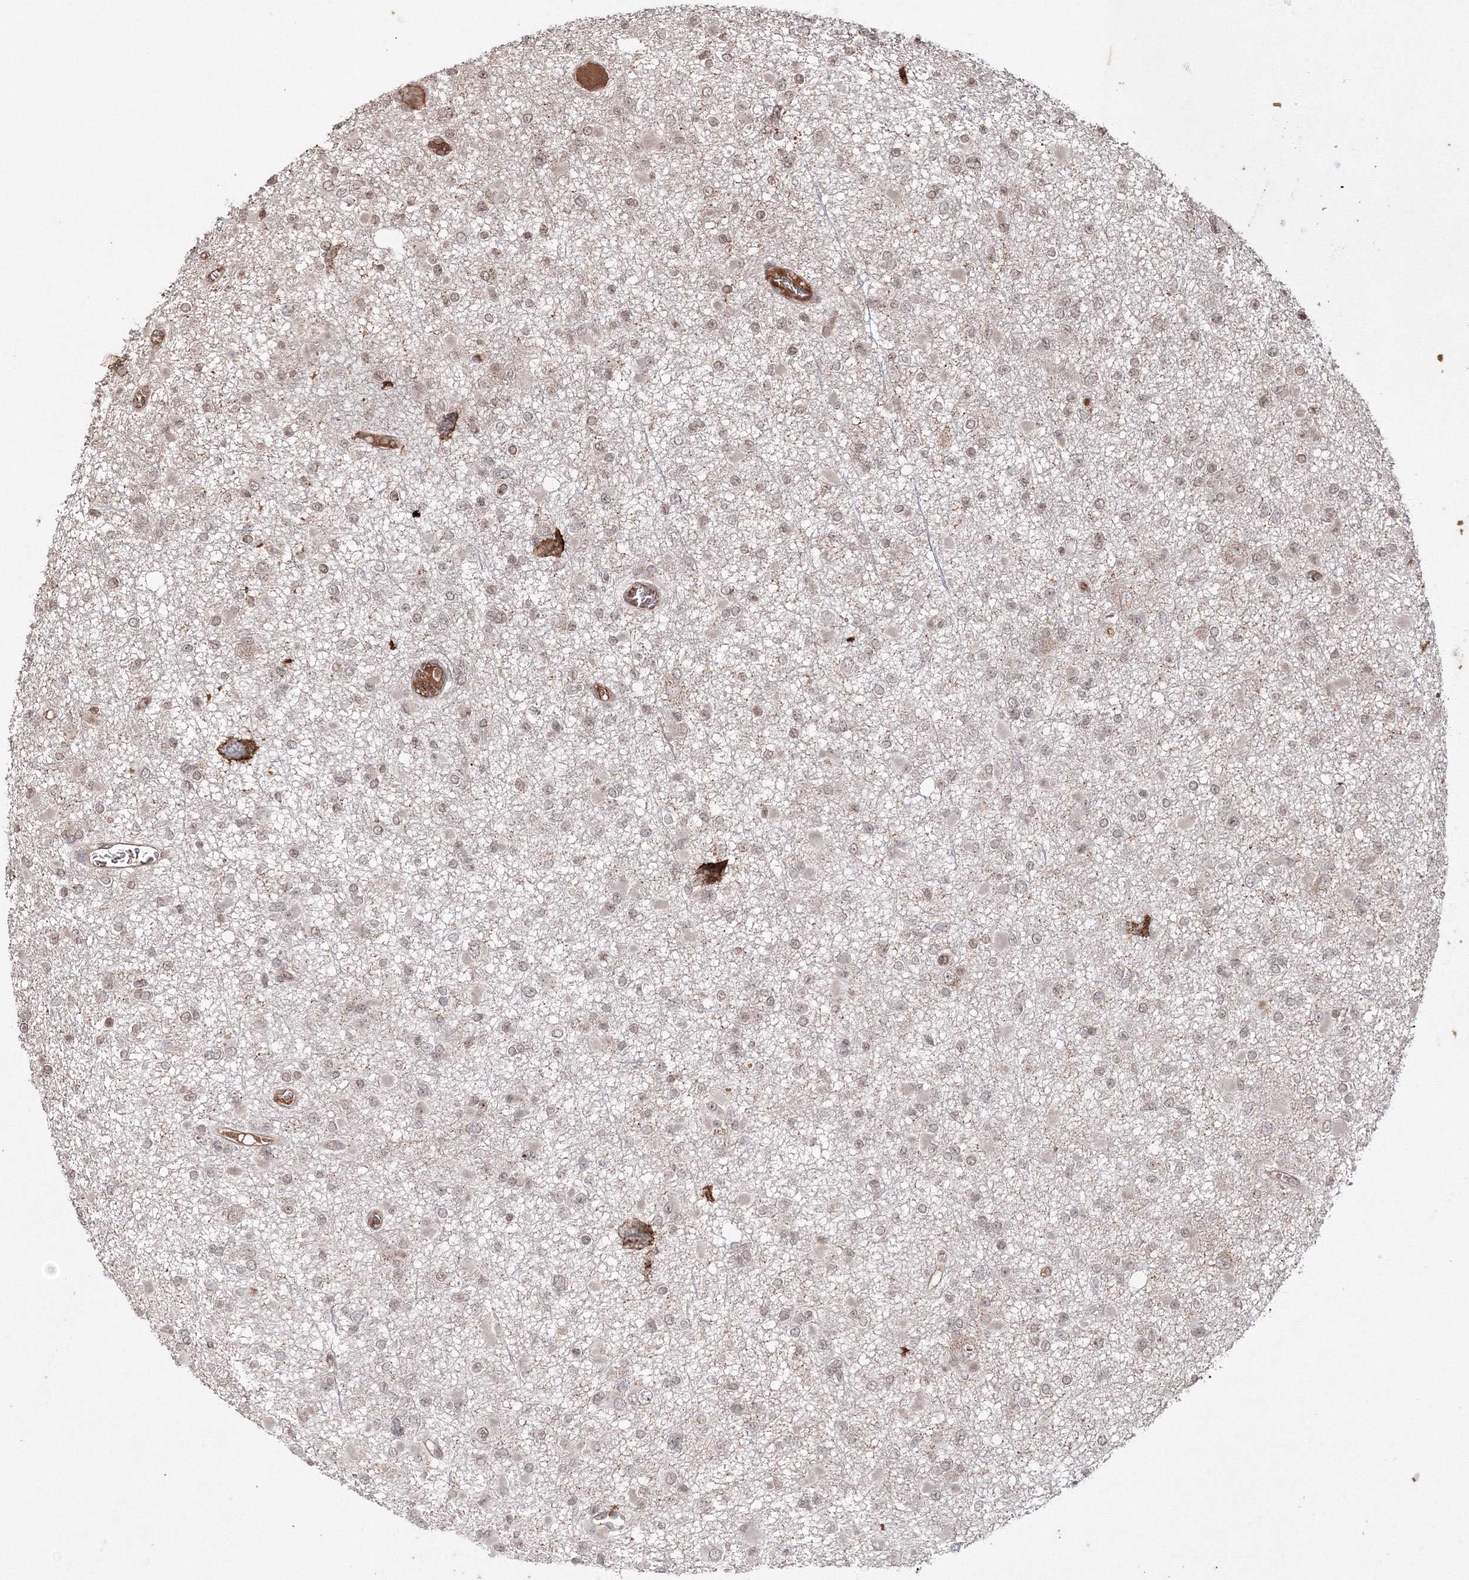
{"staining": {"intensity": "weak", "quantity": "25%-75%", "location": "nuclear"}, "tissue": "glioma", "cell_type": "Tumor cells", "image_type": "cancer", "snomed": [{"axis": "morphology", "description": "Glioma, malignant, Low grade"}, {"axis": "topography", "description": "Brain"}], "caption": "The immunohistochemical stain labels weak nuclear positivity in tumor cells of glioma tissue. Ihc stains the protein in brown and the nuclei are stained blue.", "gene": "PEX13", "patient": {"sex": "female", "age": 22}}